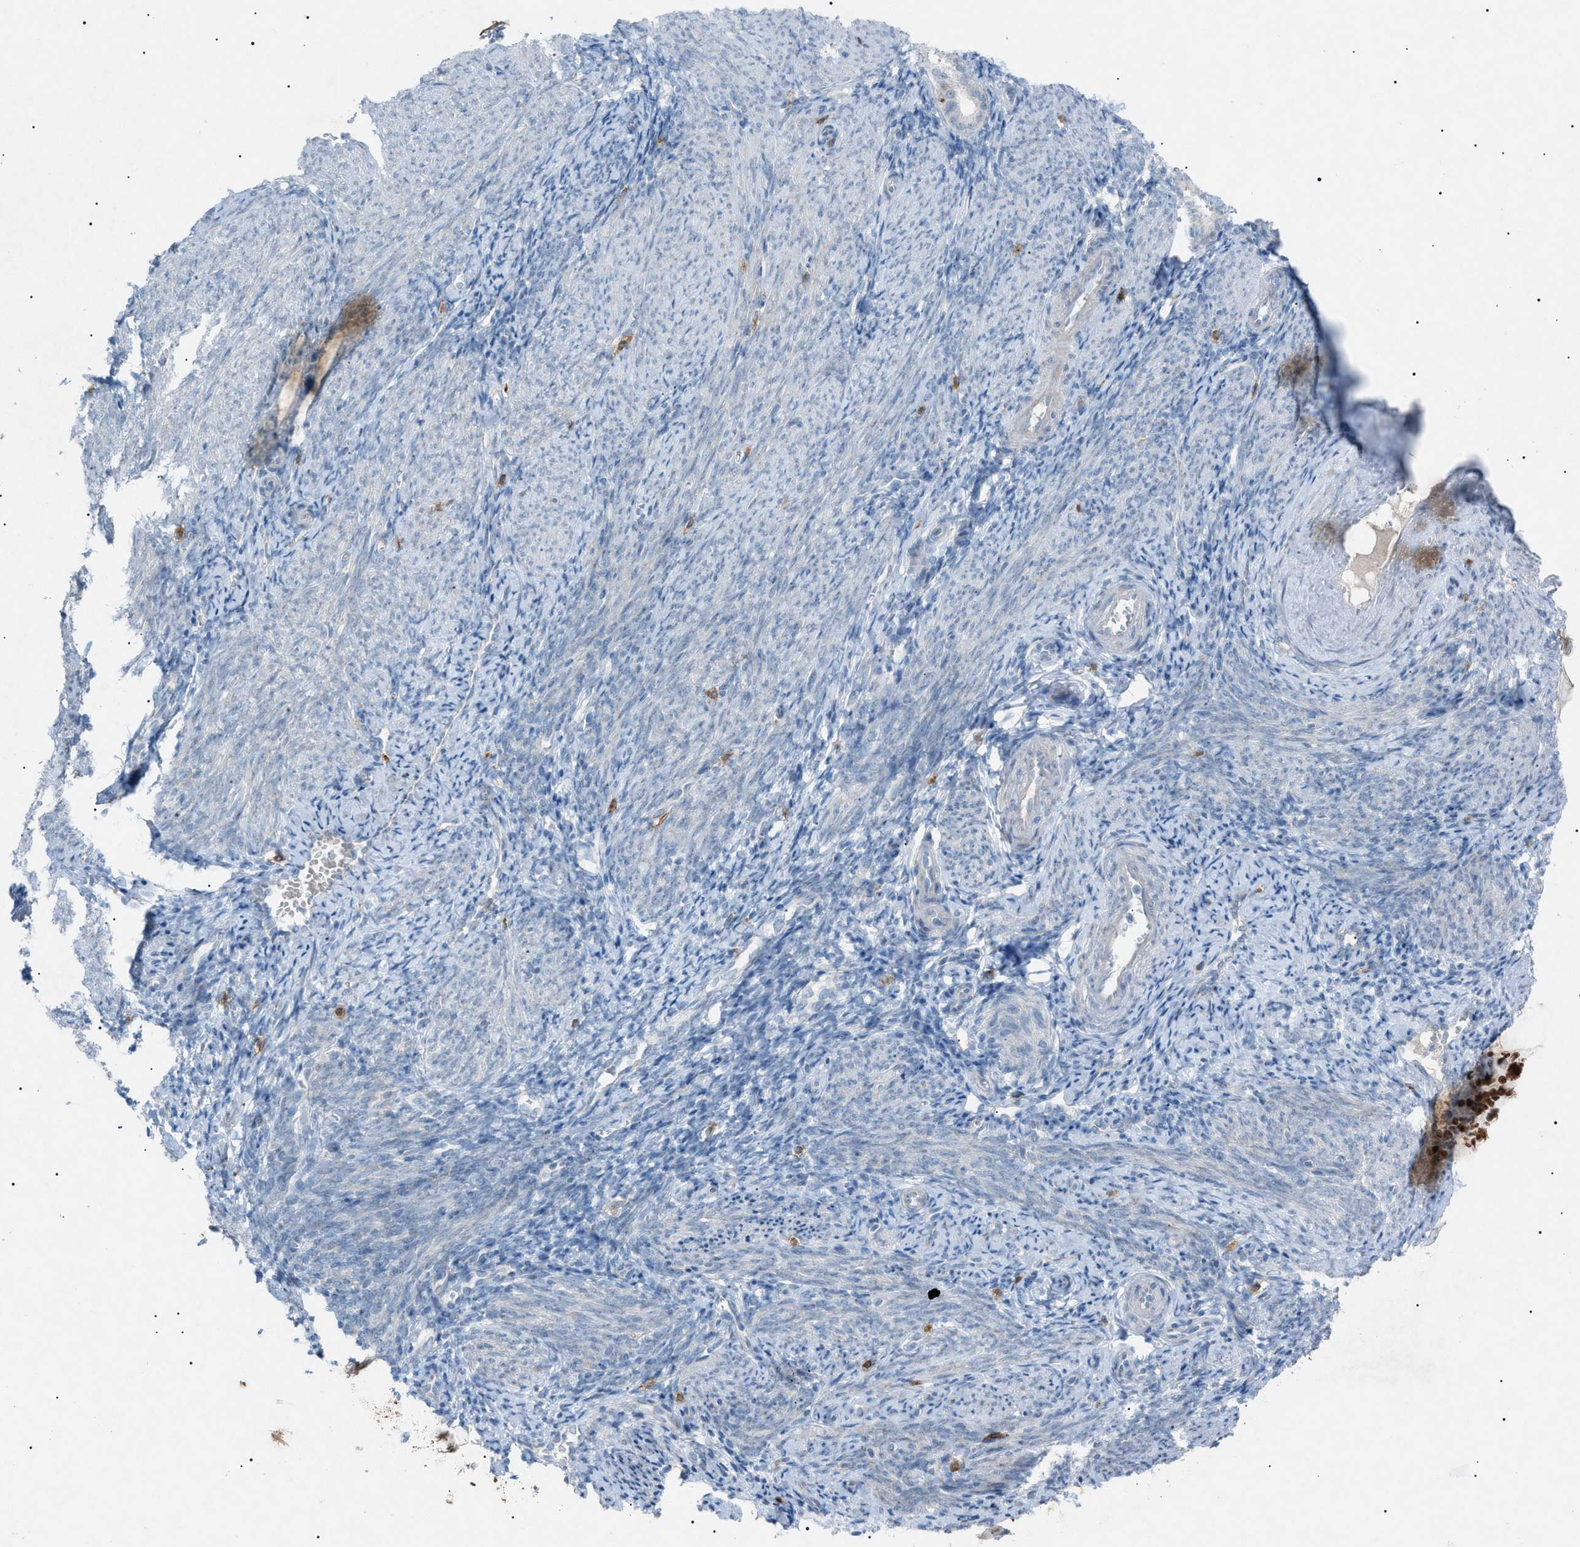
{"staining": {"intensity": "weak", "quantity": "<25%", "location": "cytoplasmic/membranous"}, "tissue": "endometrium", "cell_type": "Cells in endometrial stroma", "image_type": "normal", "snomed": [{"axis": "morphology", "description": "Normal tissue, NOS"}, {"axis": "topography", "description": "Endometrium"}], "caption": "DAB (3,3'-diaminobenzidine) immunohistochemical staining of unremarkable endometrium reveals no significant expression in cells in endometrial stroma.", "gene": "BTK", "patient": {"sex": "female", "age": 50}}